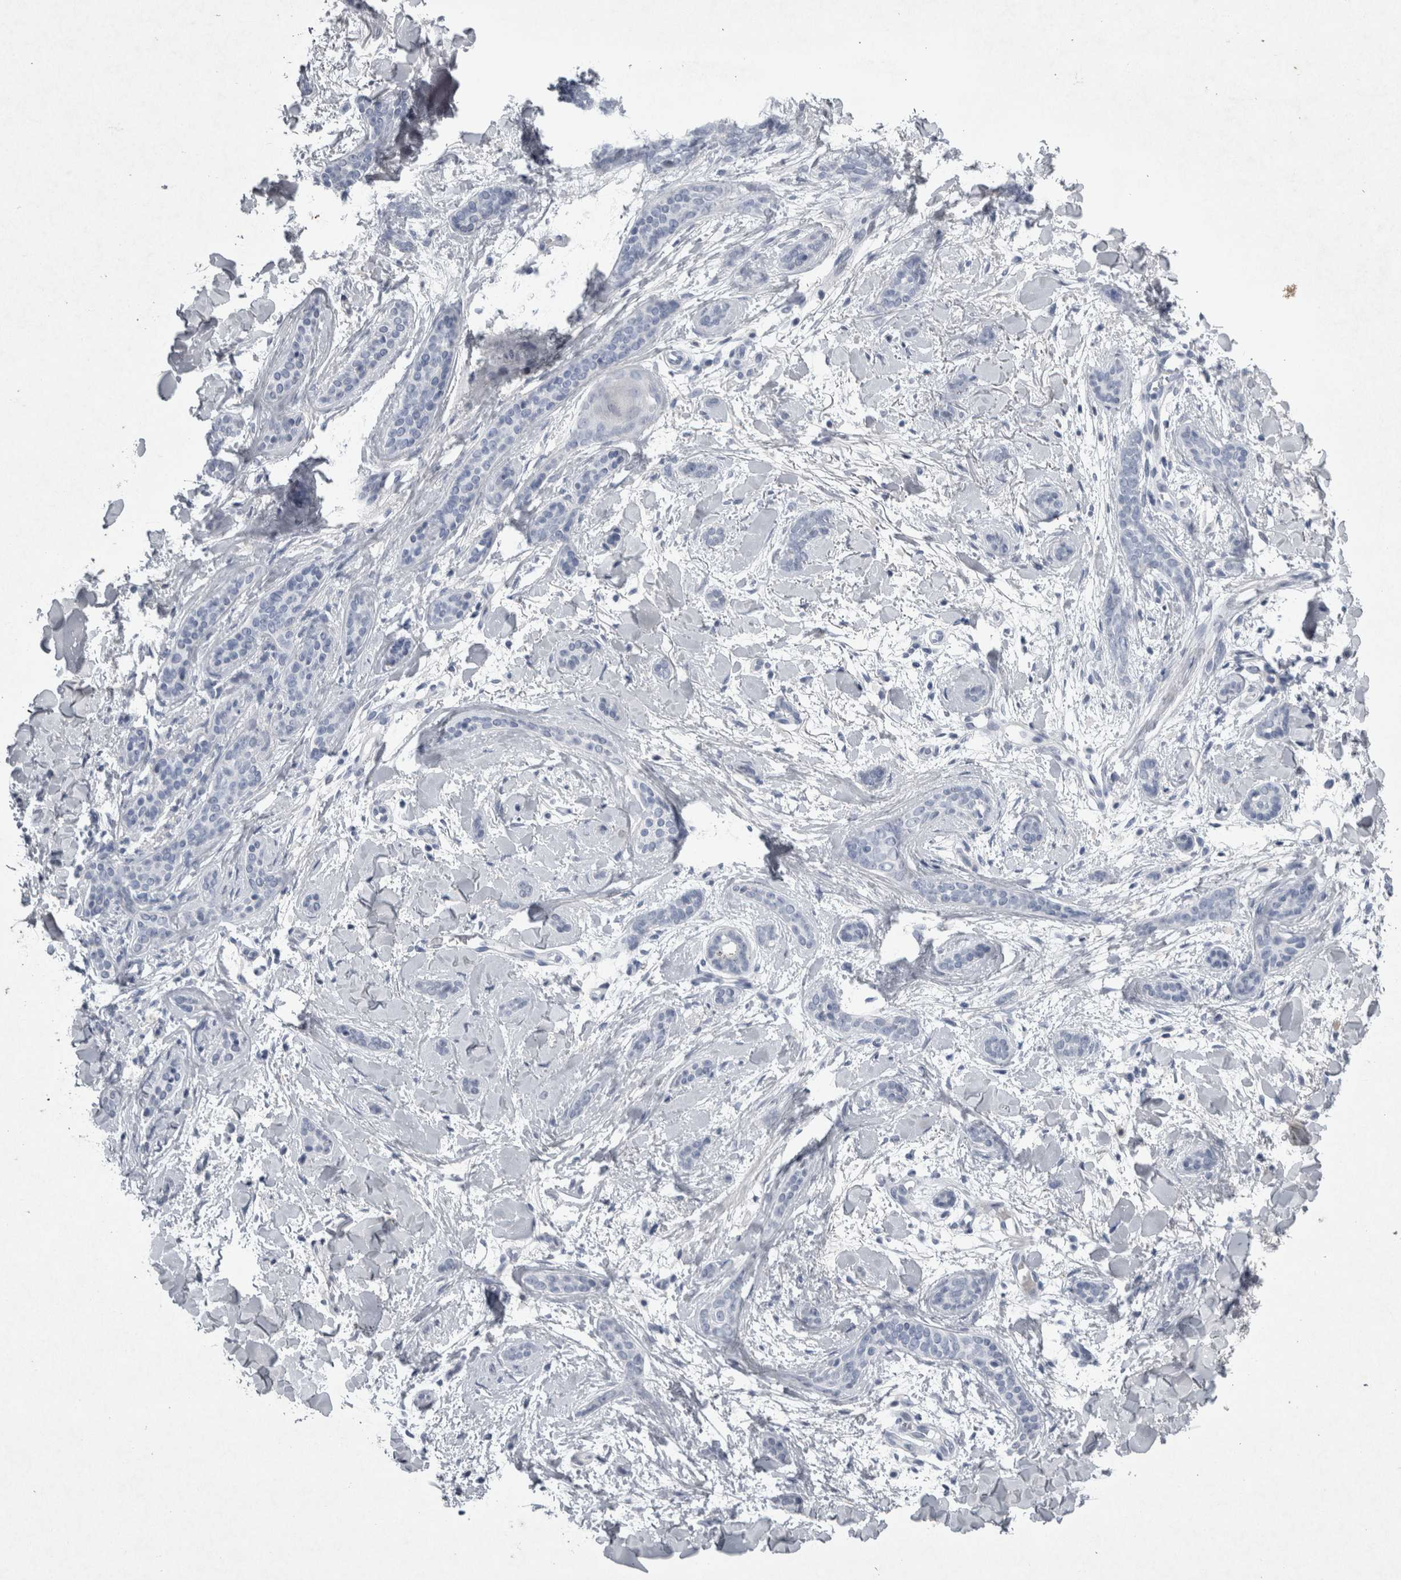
{"staining": {"intensity": "negative", "quantity": "none", "location": "none"}, "tissue": "skin cancer", "cell_type": "Tumor cells", "image_type": "cancer", "snomed": [{"axis": "morphology", "description": "Basal cell carcinoma"}, {"axis": "morphology", "description": "Adnexal tumor, benign"}, {"axis": "topography", "description": "Skin"}], "caption": "Protein analysis of basal cell carcinoma (skin) exhibits no significant expression in tumor cells.", "gene": "PDX1", "patient": {"sex": "female", "age": 42}}